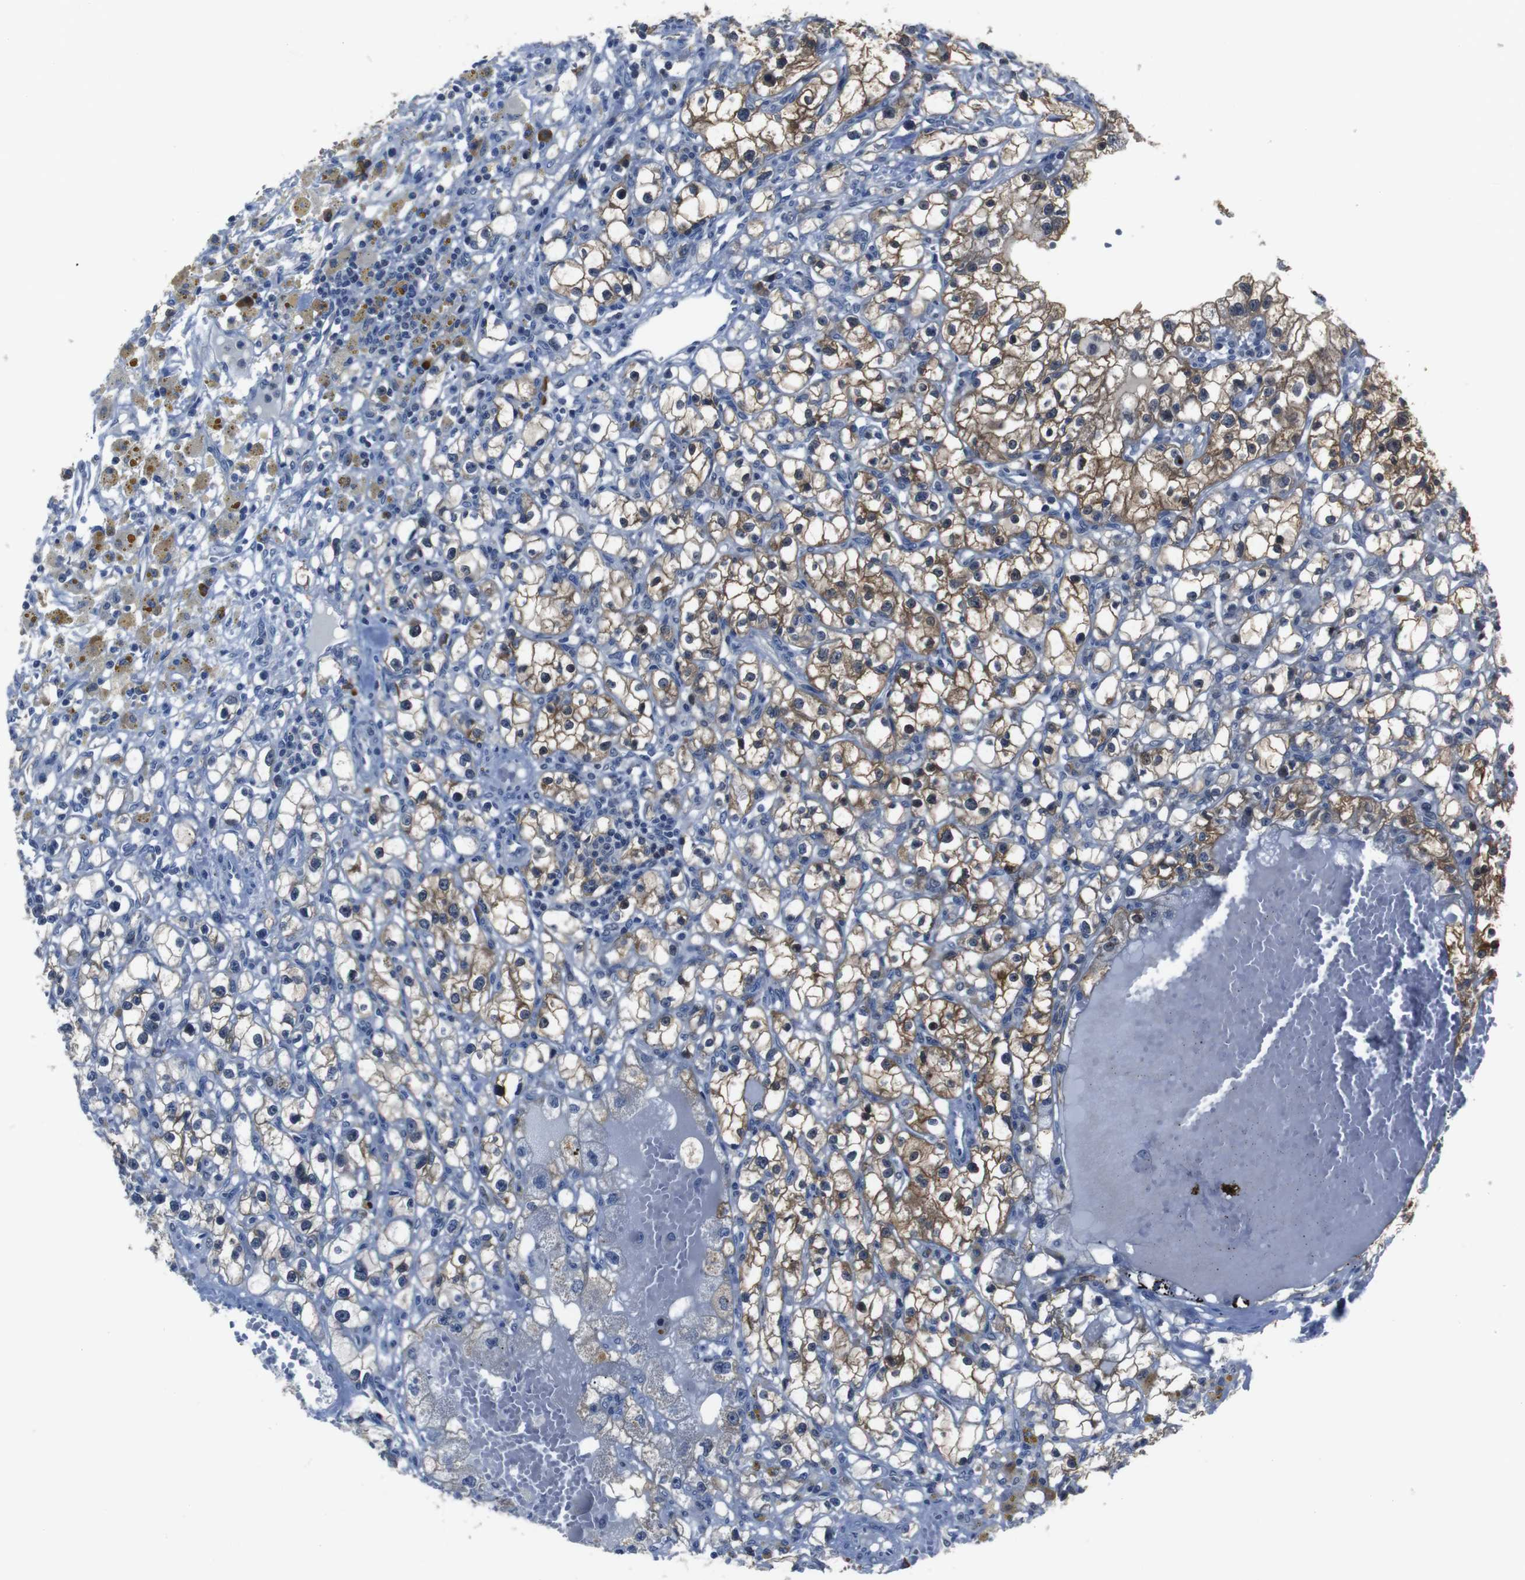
{"staining": {"intensity": "moderate", "quantity": "25%-75%", "location": "cytoplasmic/membranous"}, "tissue": "renal cancer", "cell_type": "Tumor cells", "image_type": "cancer", "snomed": [{"axis": "morphology", "description": "Adenocarcinoma, NOS"}, {"axis": "topography", "description": "Kidney"}], "caption": "This is a histology image of IHC staining of renal cancer (adenocarcinoma), which shows moderate expression in the cytoplasmic/membranous of tumor cells.", "gene": "SEMA4B", "patient": {"sex": "male", "age": 56}}